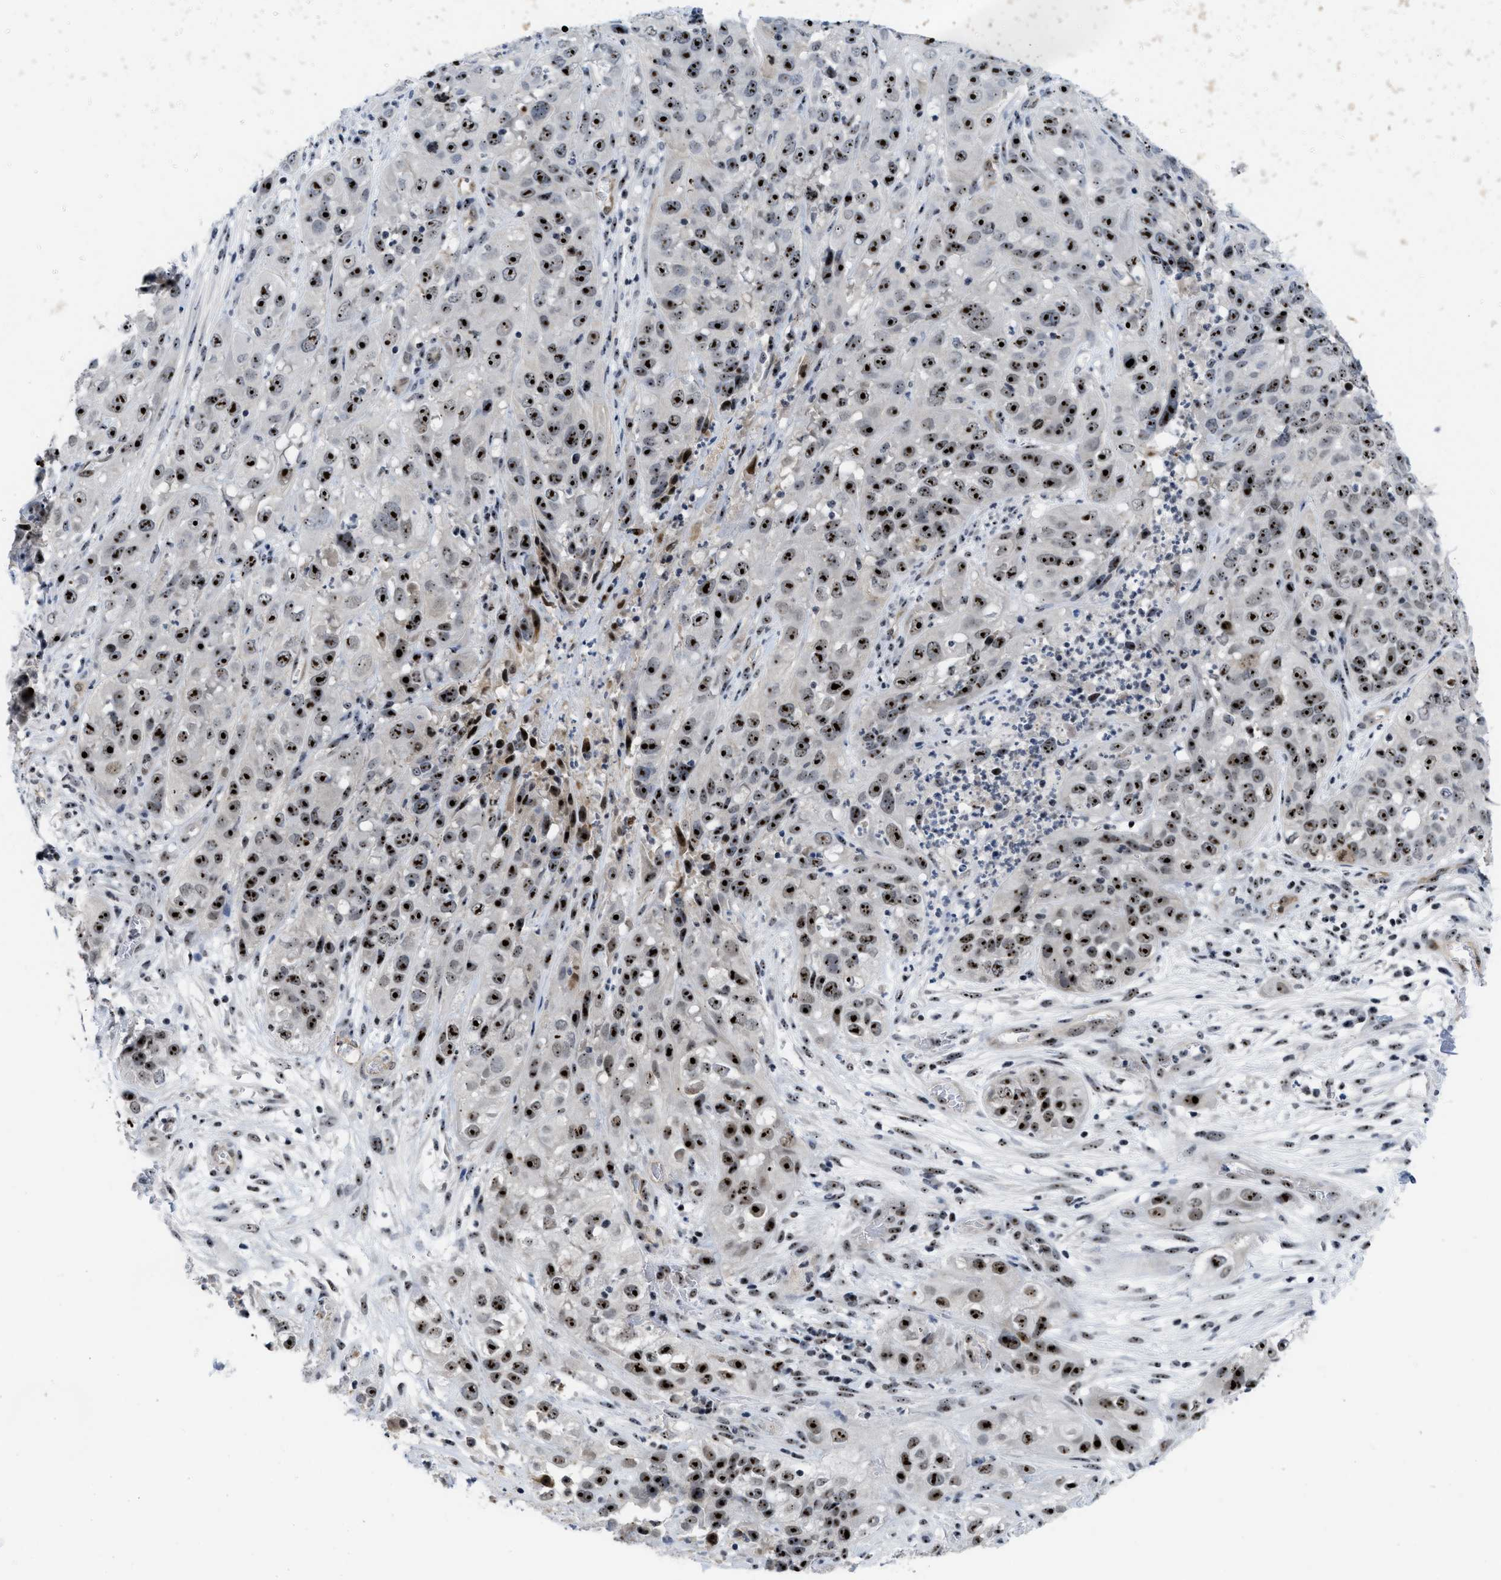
{"staining": {"intensity": "strong", "quantity": ">75%", "location": "nuclear"}, "tissue": "cervical cancer", "cell_type": "Tumor cells", "image_type": "cancer", "snomed": [{"axis": "morphology", "description": "Squamous cell carcinoma, NOS"}, {"axis": "topography", "description": "Cervix"}], "caption": "Brown immunohistochemical staining in cervical squamous cell carcinoma displays strong nuclear positivity in about >75% of tumor cells.", "gene": "NOP58", "patient": {"sex": "female", "age": 32}}